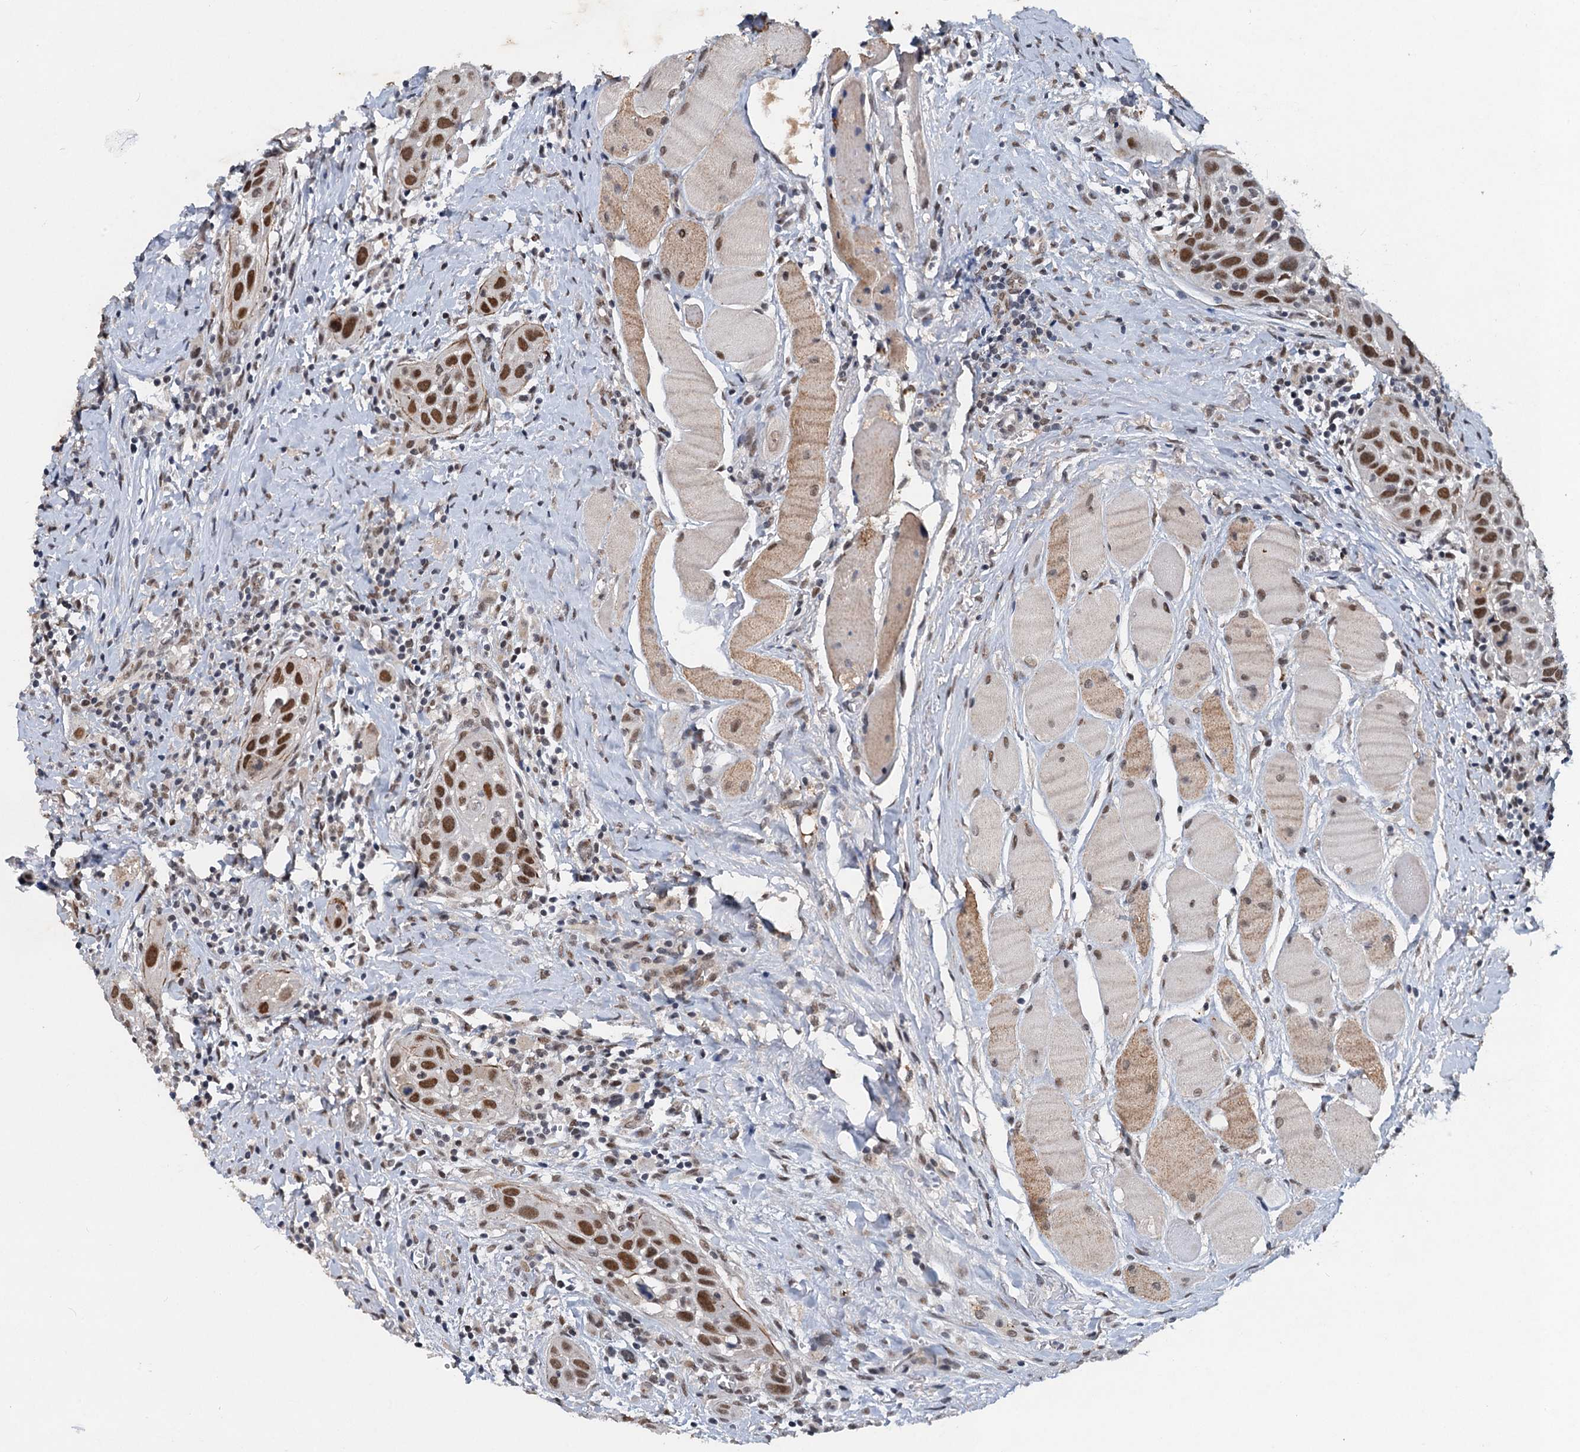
{"staining": {"intensity": "moderate", "quantity": ">75%", "location": "nuclear"}, "tissue": "head and neck cancer", "cell_type": "Tumor cells", "image_type": "cancer", "snomed": [{"axis": "morphology", "description": "Squamous cell carcinoma, NOS"}, {"axis": "topography", "description": "Oral tissue"}, {"axis": "topography", "description": "Head-Neck"}], "caption": "Immunohistochemistry (IHC) image of human head and neck cancer stained for a protein (brown), which shows medium levels of moderate nuclear expression in approximately >75% of tumor cells.", "gene": "CSTF3", "patient": {"sex": "female", "age": 50}}